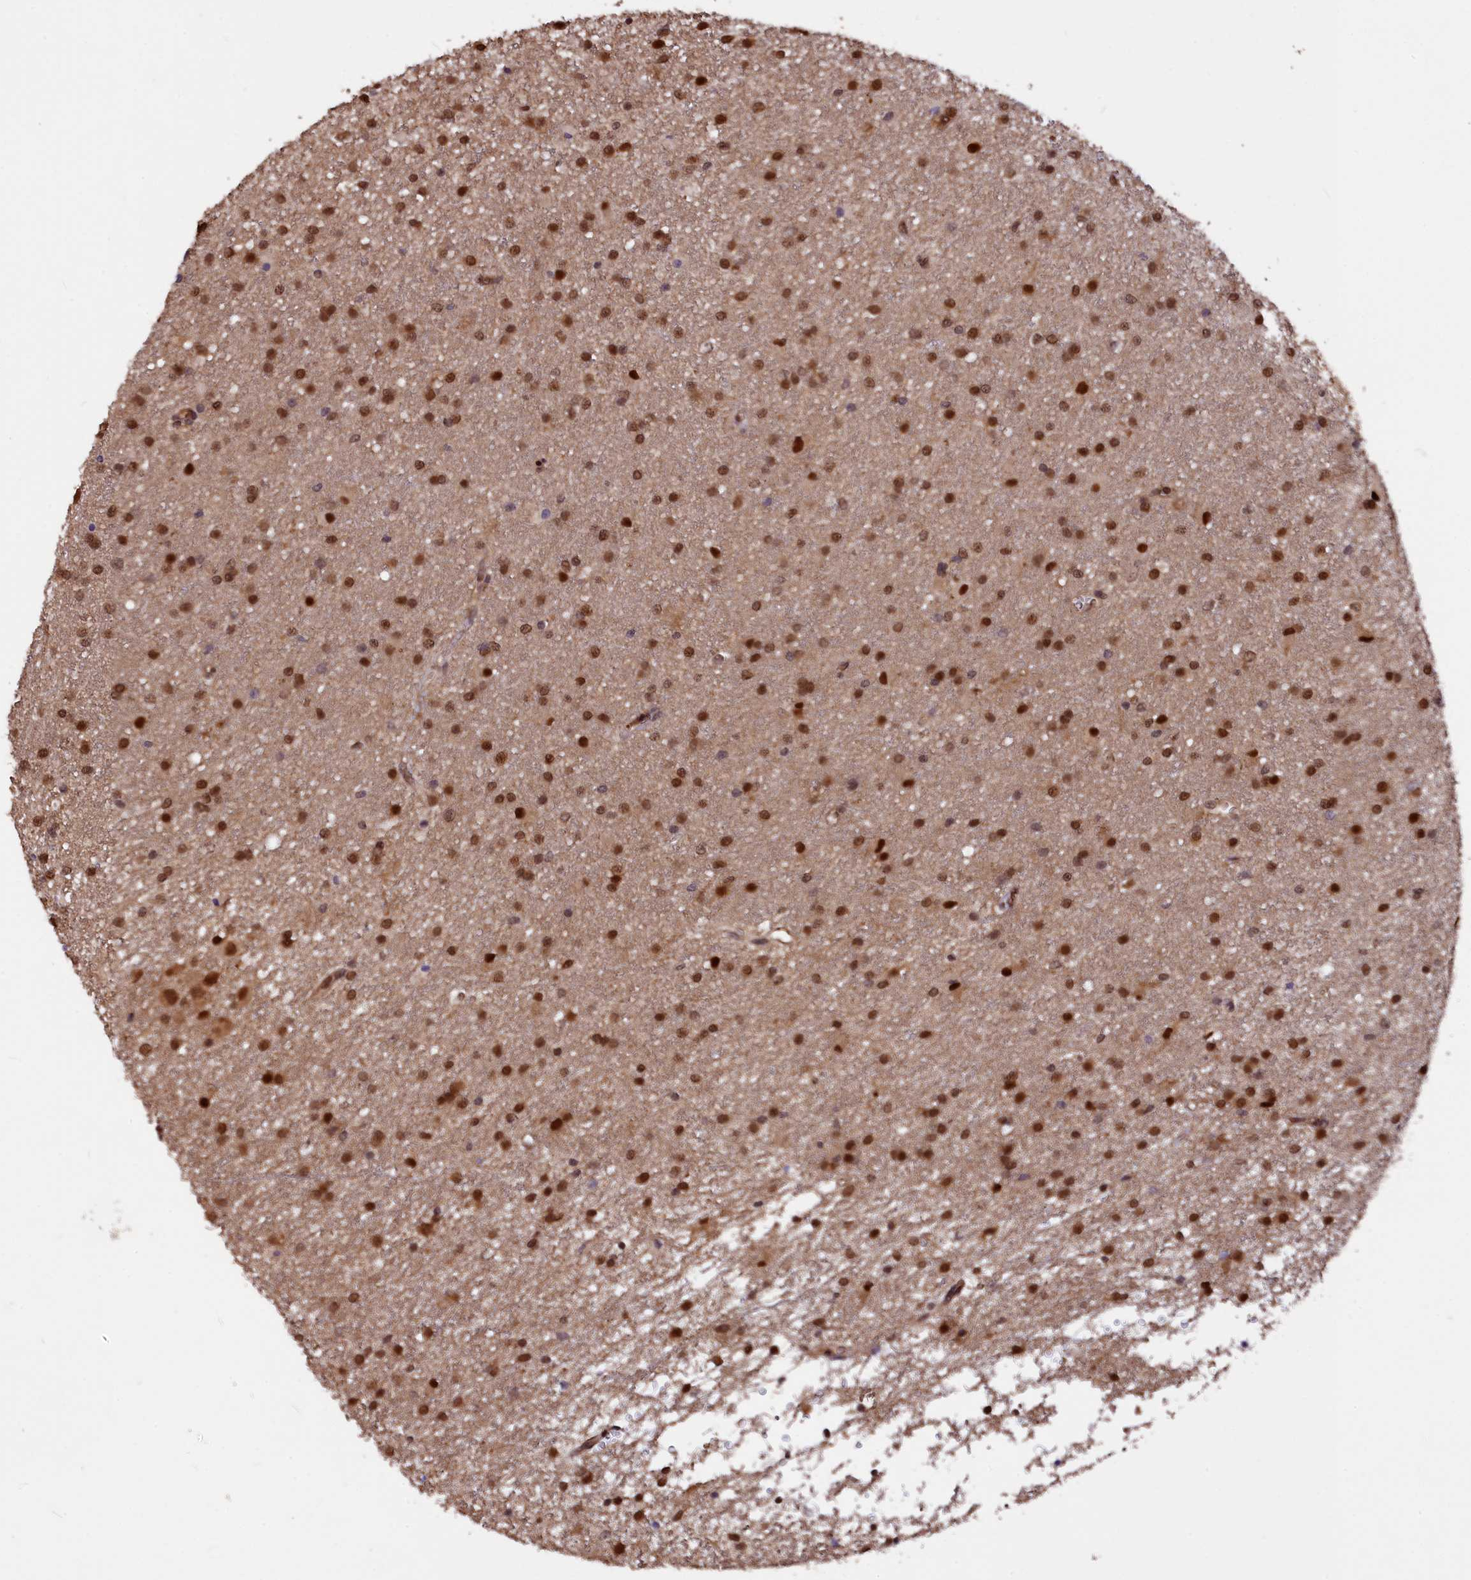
{"staining": {"intensity": "moderate", "quantity": ">75%", "location": "nuclear"}, "tissue": "glioma", "cell_type": "Tumor cells", "image_type": "cancer", "snomed": [{"axis": "morphology", "description": "Glioma, malignant, High grade"}, {"axis": "topography", "description": "Brain"}], "caption": "Immunohistochemistry (IHC) micrograph of neoplastic tissue: malignant glioma (high-grade) stained using immunohistochemistry reveals medium levels of moderate protein expression localized specifically in the nuclear of tumor cells, appearing as a nuclear brown color.", "gene": "ADRM1", "patient": {"sex": "female", "age": 50}}